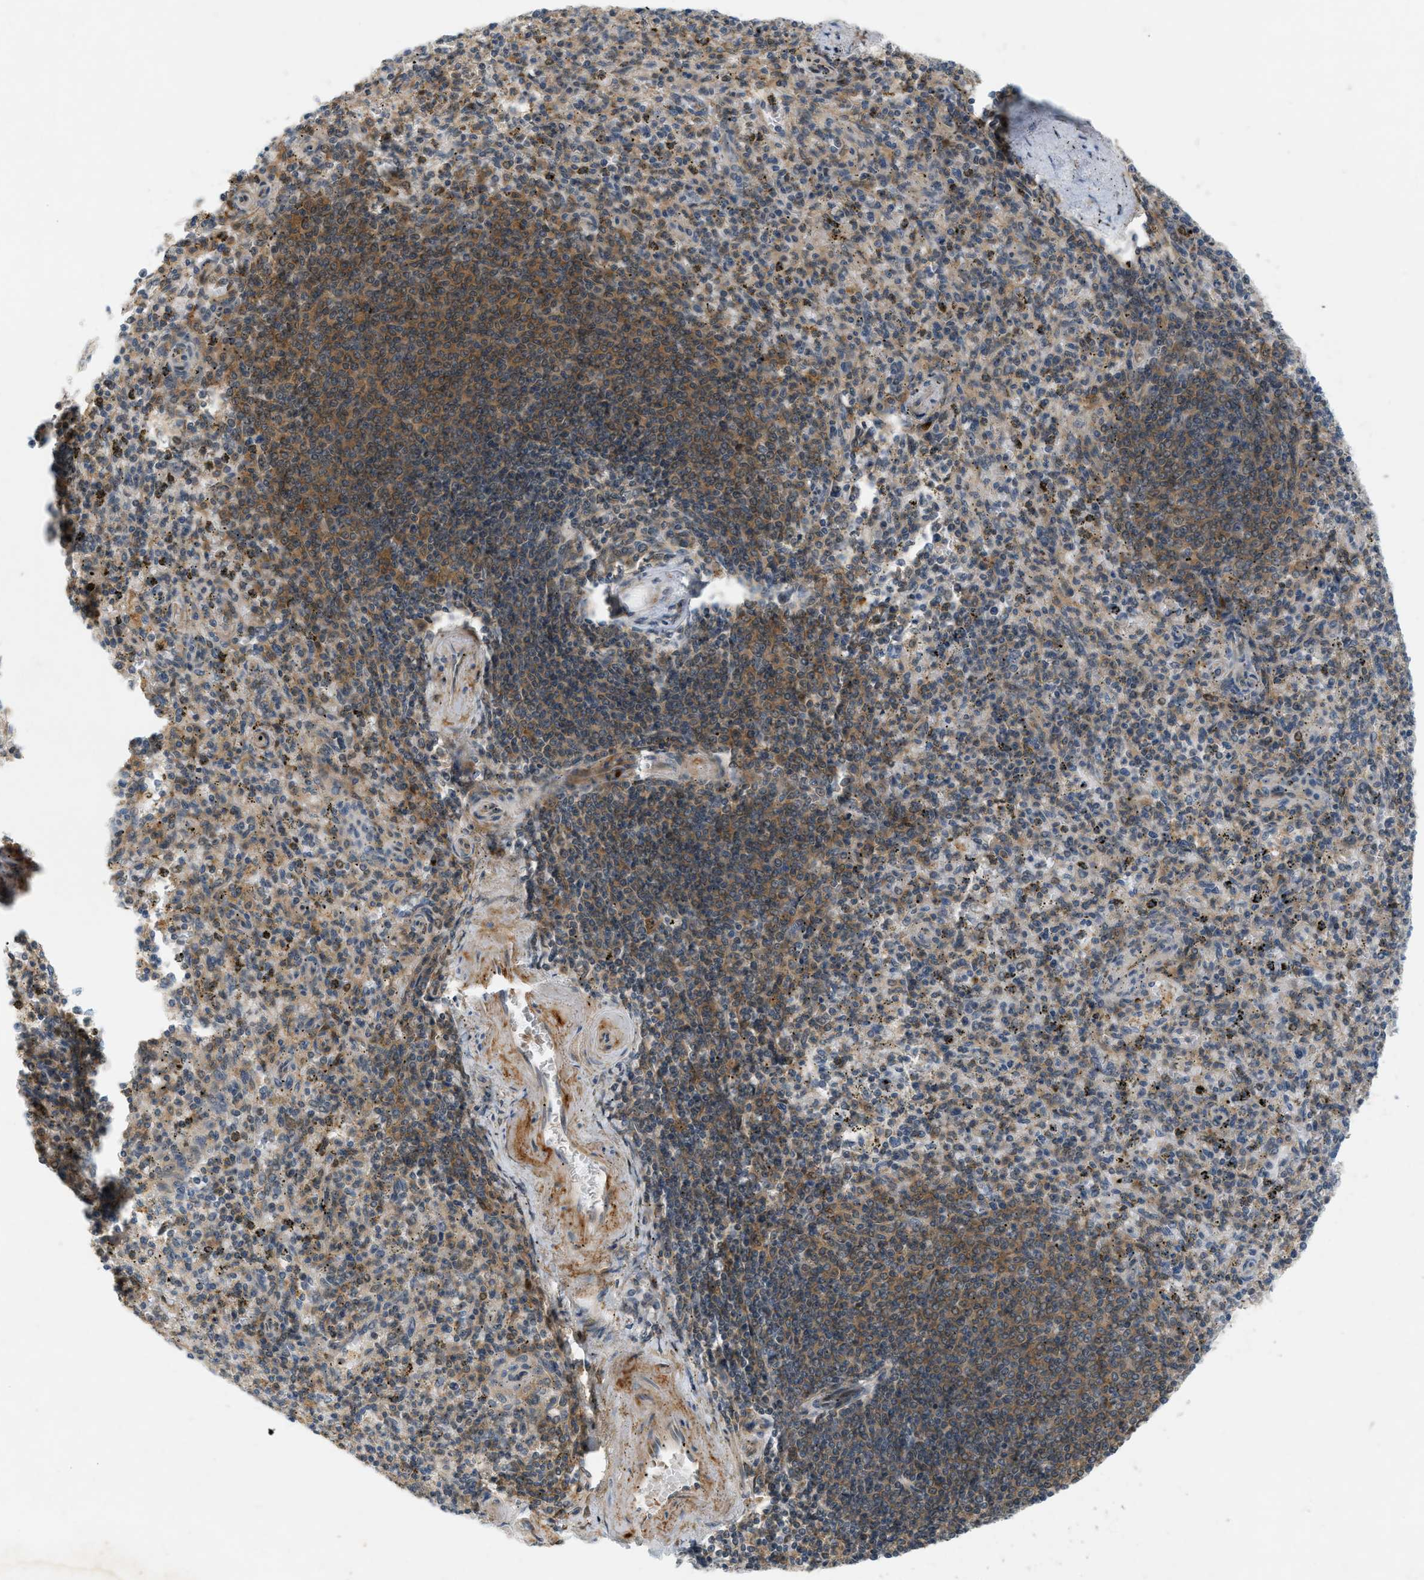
{"staining": {"intensity": "weak", "quantity": ">75%", "location": "cytoplasmic/membranous"}, "tissue": "spleen", "cell_type": "Cells in red pulp", "image_type": "normal", "snomed": [{"axis": "morphology", "description": "Normal tissue, NOS"}, {"axis": "topography", "description": "Spleen"}], "caption": "This histopathology image shows immunohistochemistry (IHC) staining of benign spleen, with low weak cytoplasmic/membranous expression in approximately >75% of cells in red pulp.", "gene": "PDCL3", "patient": {"sex": "male", "age": 72}}